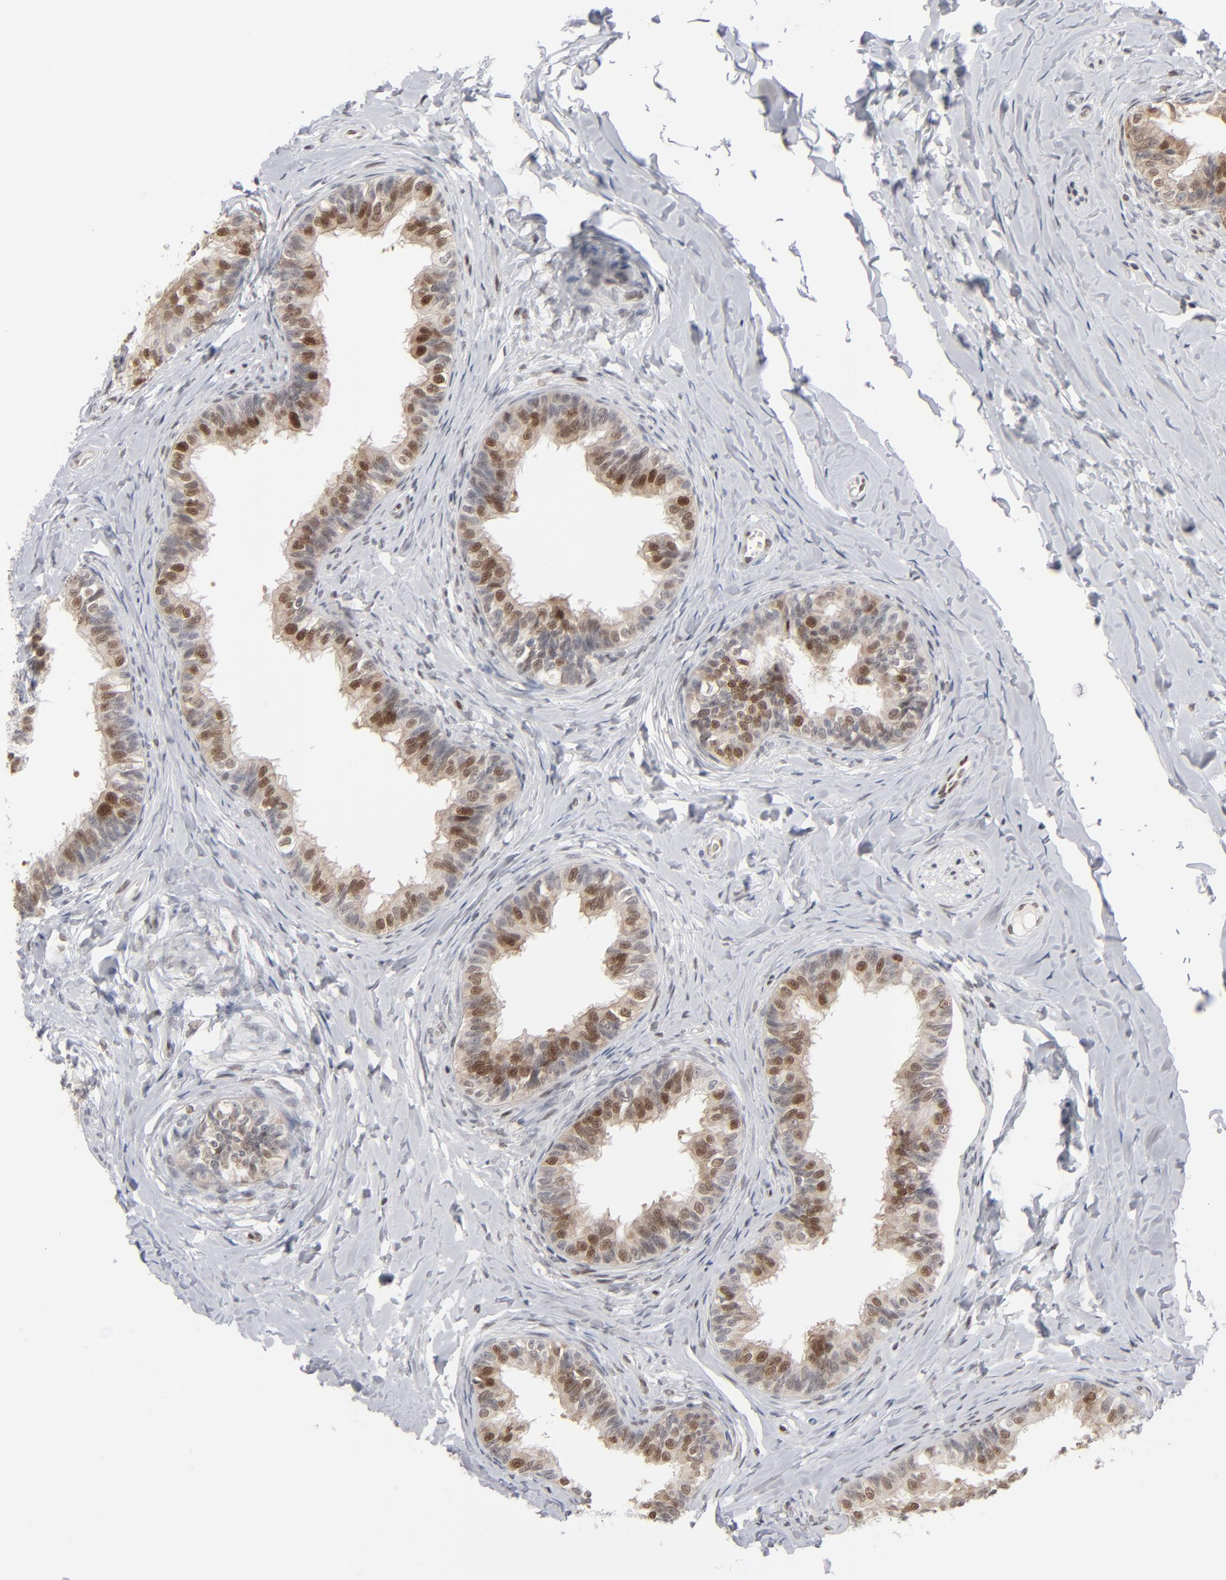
{"staining": {"intensity": "strong", "quantity": ">75%", "location": "cytoplasmic/membranous,nuclear"}, "tissue": "epididymis", "cell_type": "Glandular cells", "image_type": "normal", "snomed": [{"axis": "morphology", "description": "Normal tissue, NOS"}, {"axis": "topography", "description": "Soft tissue"}, {"axis": "topography", "description": "Epididymis"}], "caption": "Protein expression analysis of normal epididymis shows strong cytoplasmic/membranous,nuclear staining in approximately >75% of glandular cells. The protein of interest is stained brown, and the nuclei are stained in blue (DAB (3,3'-diaminobenzidine) IHC with brightfield microscopy, high magnification).", "gene": "IRF9", "patient": {"sex": "male", "age": 26}}